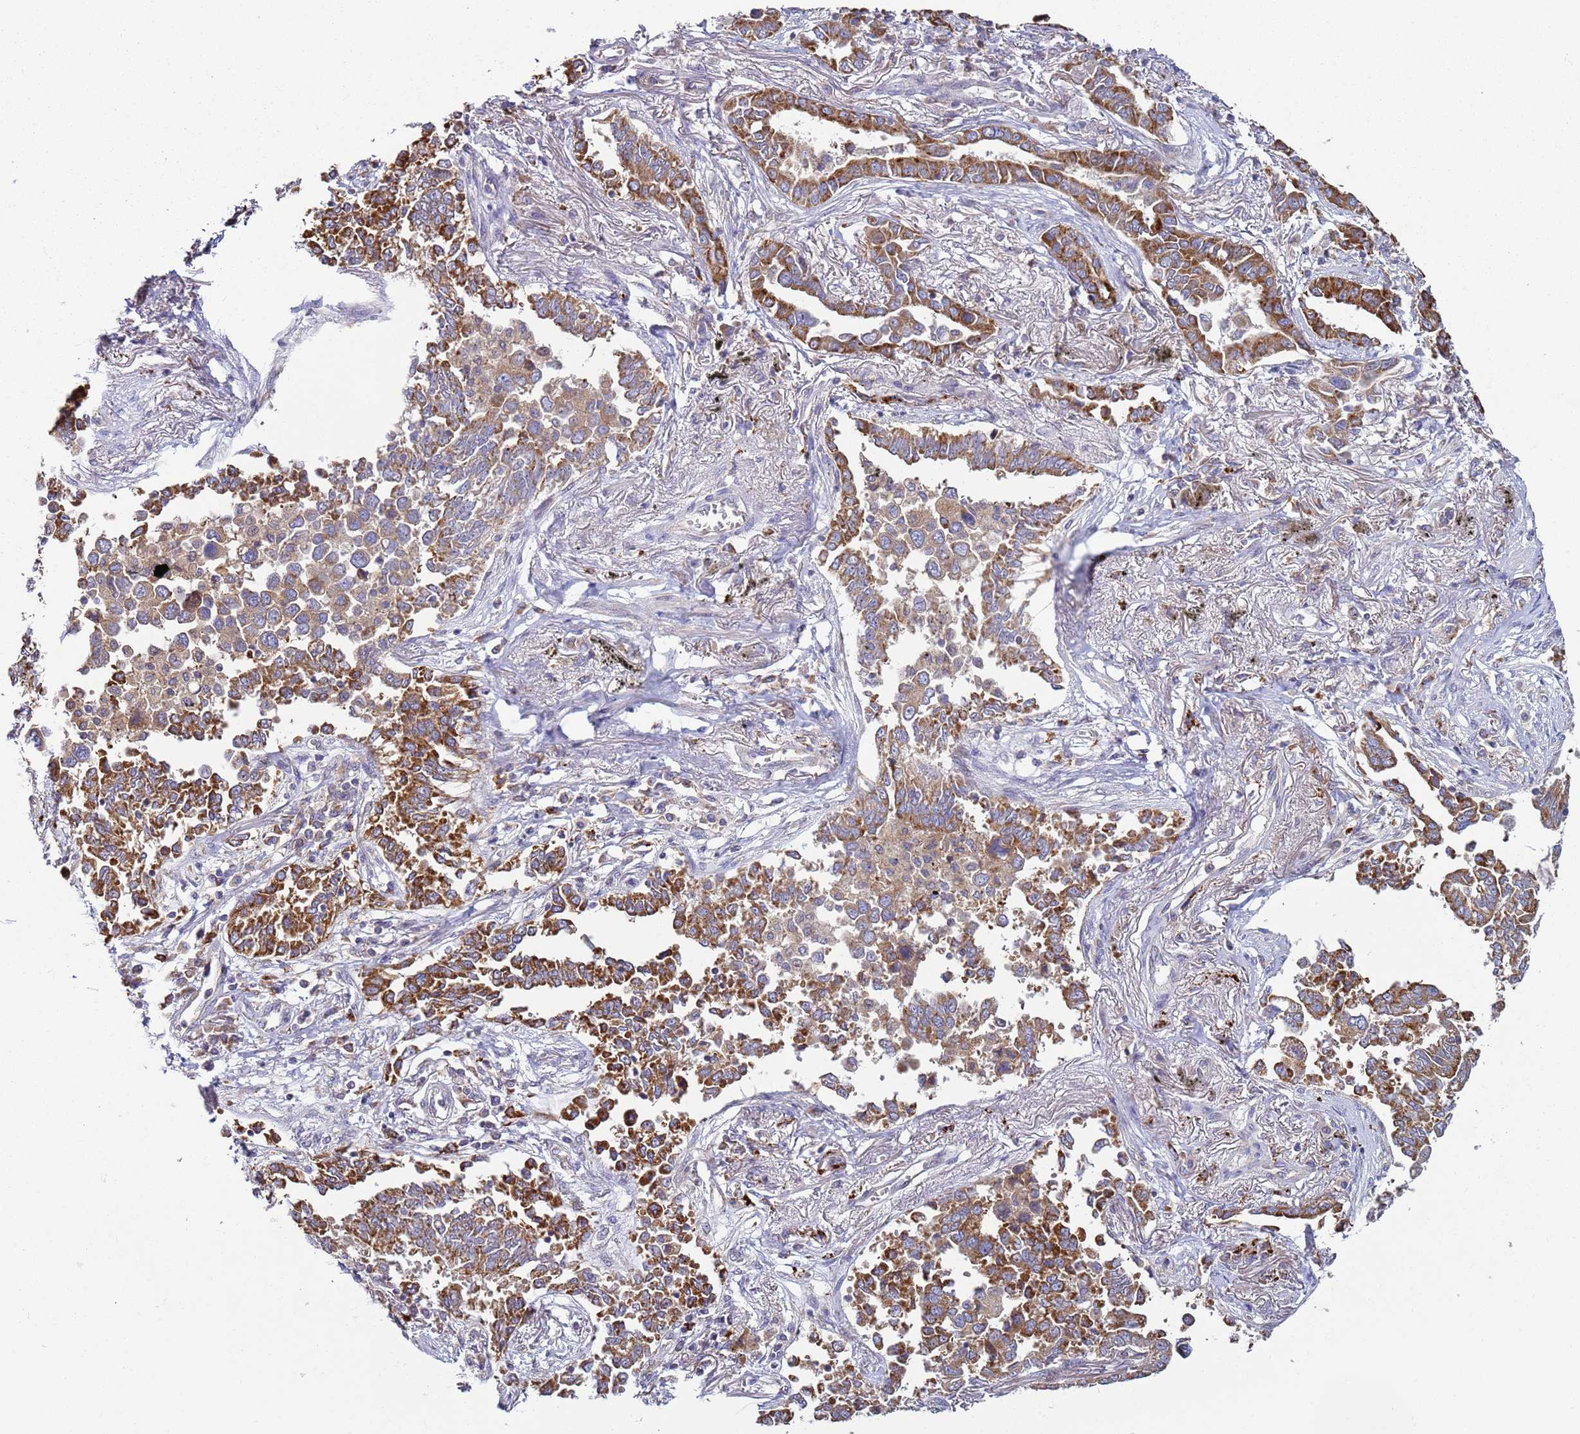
{"staining": {"intensity": "moderate", "quantity": ">75%", "location": "cytoplasmic/membranous"}, "tissue": "lung cancer", "cell_type": "Tumor cells", "image_type": "cancer", "snomed": [{"axis": "morphology", "description": "Adenocarcinoma, NOS"}, {"axis": "topography", "description": "Lung"}], "caption": "Lung cancer (adenocarcinoma) was stained to show a protein in brown. There is medium levels of moderate cytoplasmic/membranous expression in approximately >75% of tumor cells.", "gene": "DIP2B", "patient": {"sex": "male", "age": 67}}